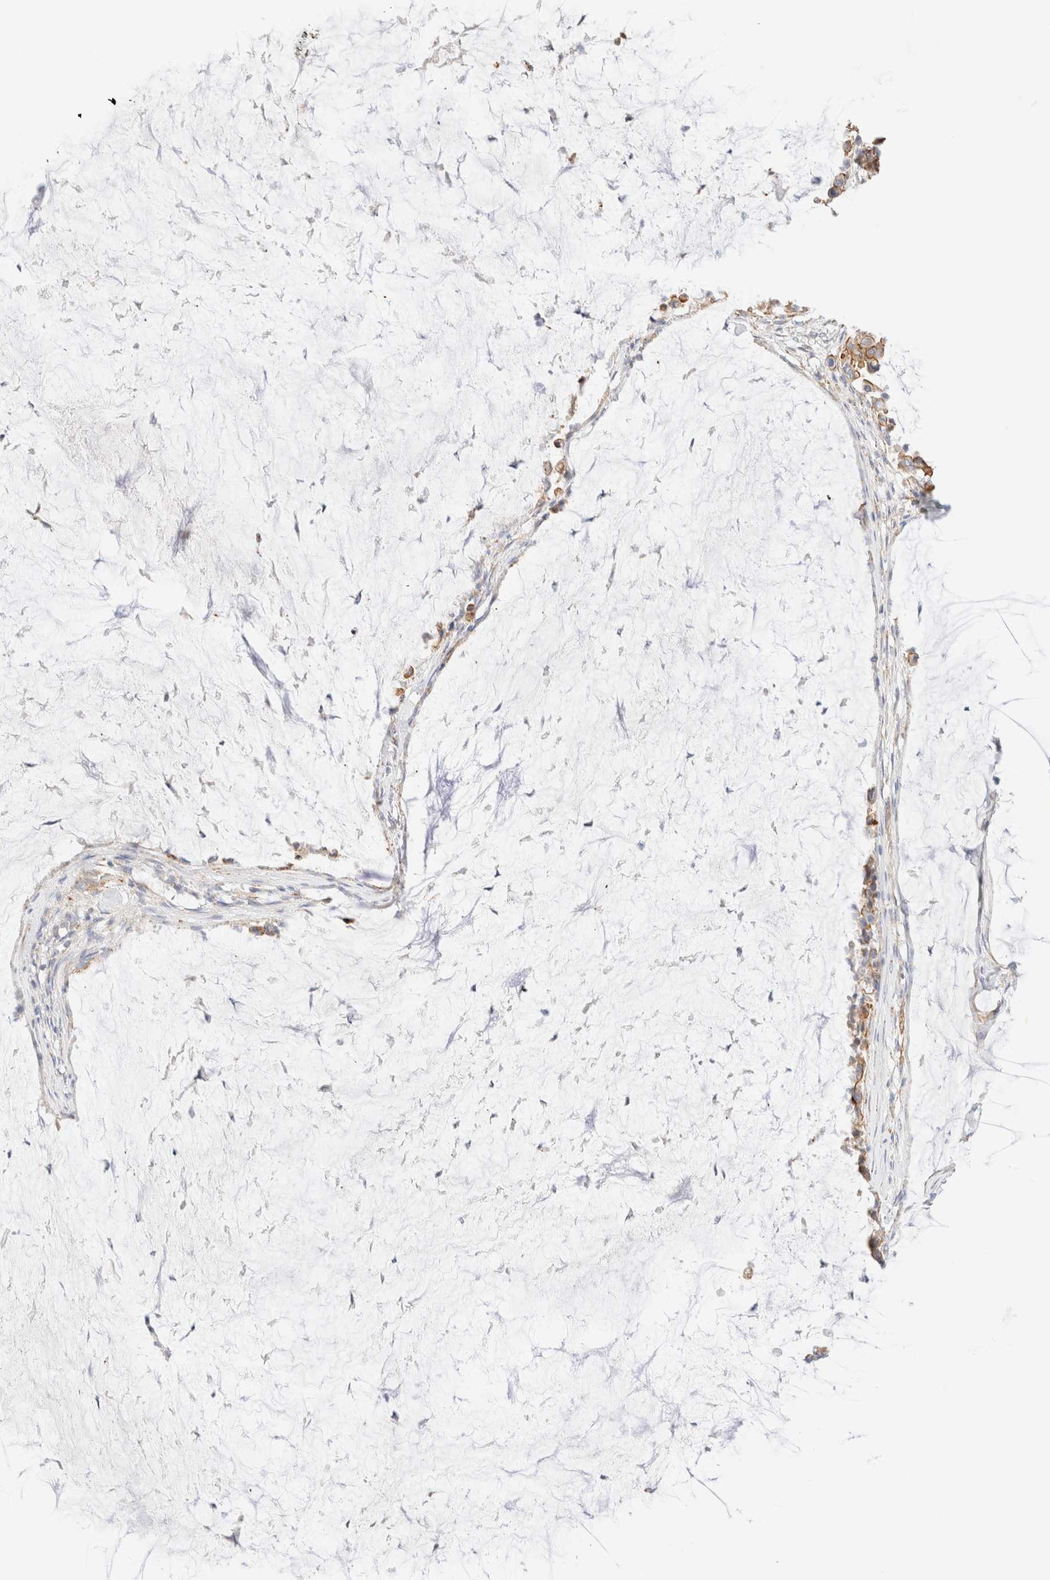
{"staining": {"intensity": "moderate", "quantity": ">75%", "location": "cytoplasmic/membranous"}, "tissue": "pancreatic cancer", "cell_type": "Tumor cells", "image_type": "cancer", "snomed": [{"axis": "morphology", "description": "Adenocarcinoma, NOS"}, {"axis": "topography", "description": "Pancreas"}], "caption": "The histopathology image demonstrates staining of adenocarcinoma (pancreatic), revealing moderate cytoplasmic/membranous protein expression (brown color) within tumor cells.", "gene": "CYB5R4", "patient": {"sex": "male", "age": 41}}